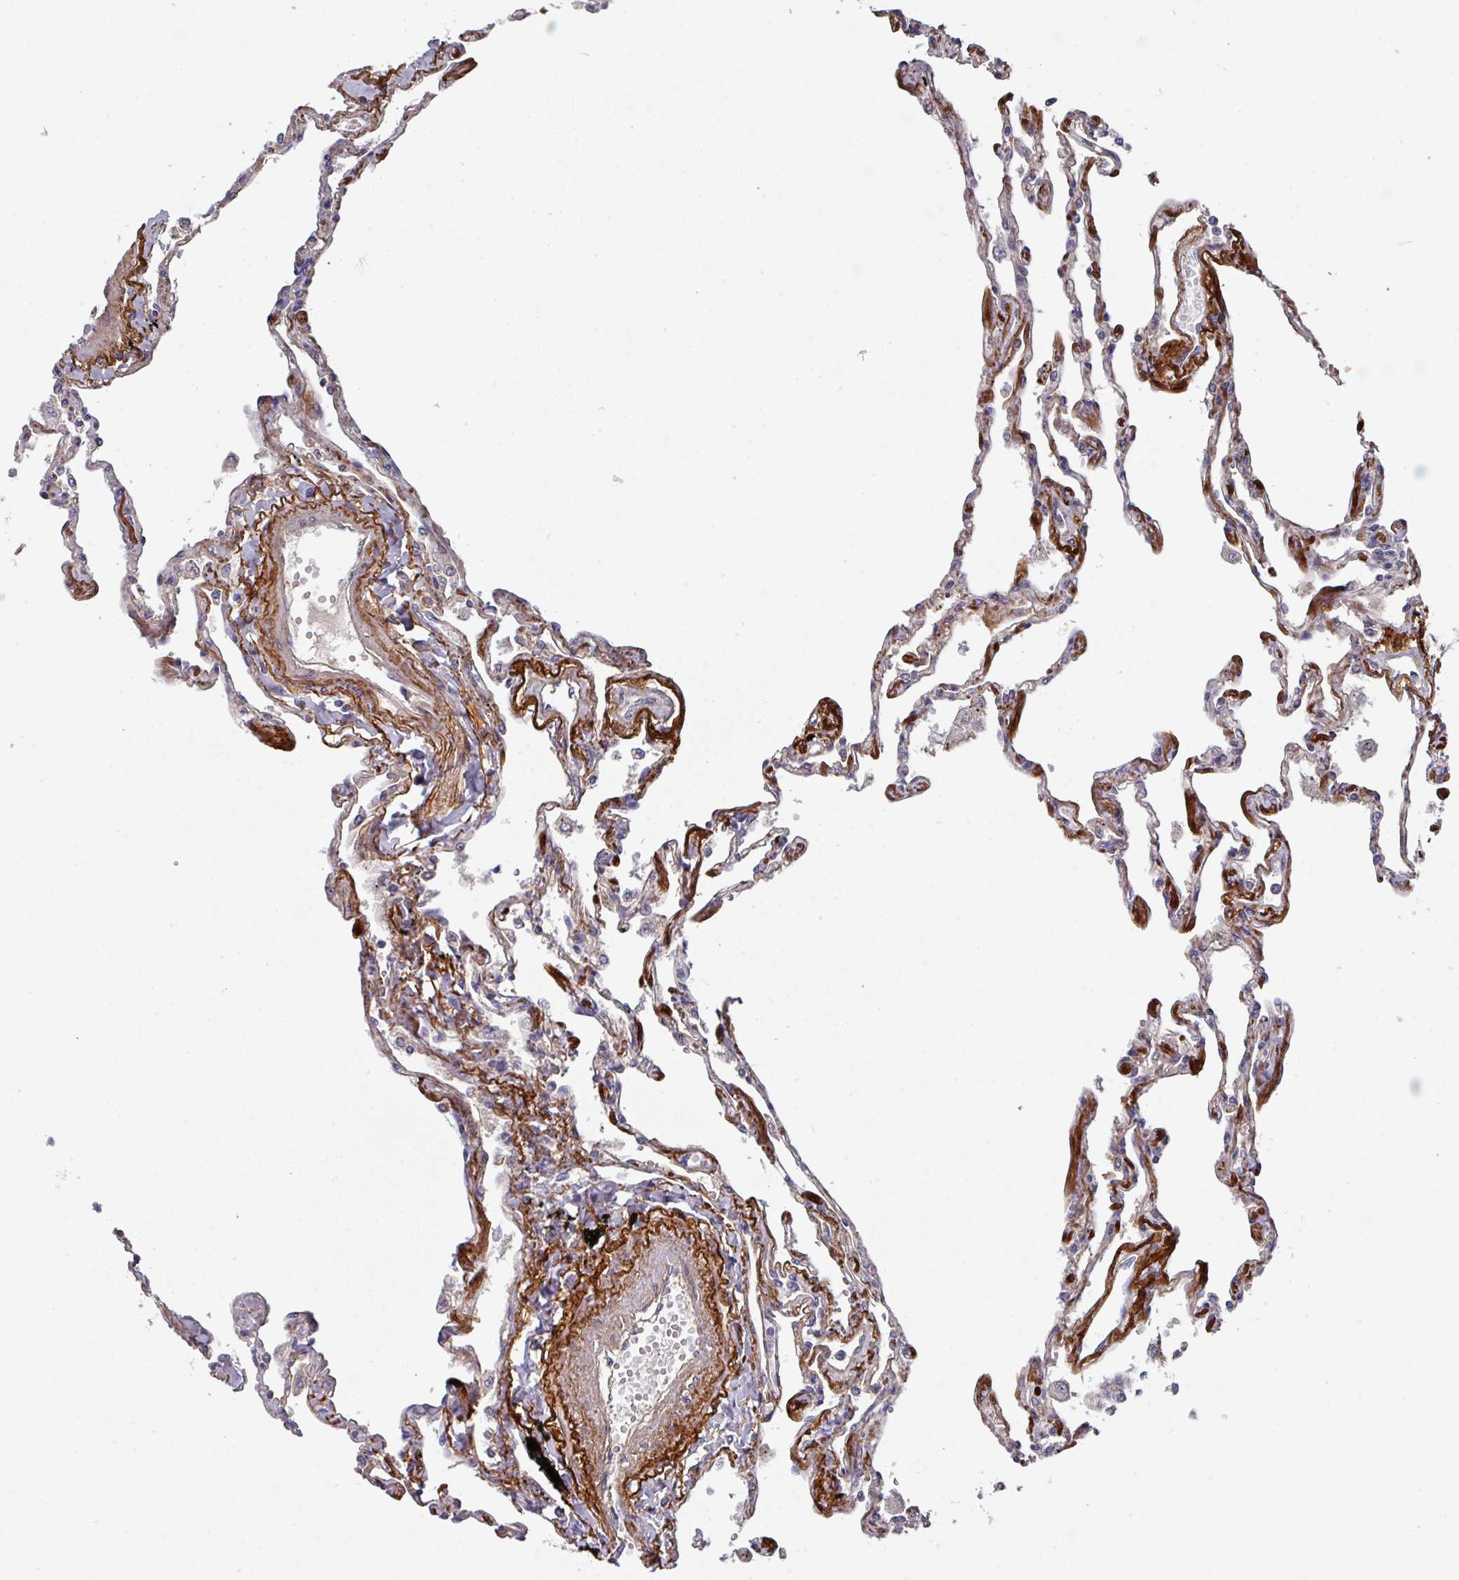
{"staining": {"intensity": "moderate", "quantity": "25%-75%", "location": "cytoplasmic/membranous"}, "tissue": "lung", "cell_type": "Alveolar cells", "image_type": "normal", "snomed": [{"axis": "morphology", "description": "Normal tissue, NOS"}, {"axis": "topography", "description": "Lung"}], "caption": "Alveolar cells exhibit medium levels of moderate cytoplasmic/membranous expression in about 25%-75% of cells in unremarkable lung.", "gene": "DCAF12L1", "patient": {"sex": "female", "age": 67}}